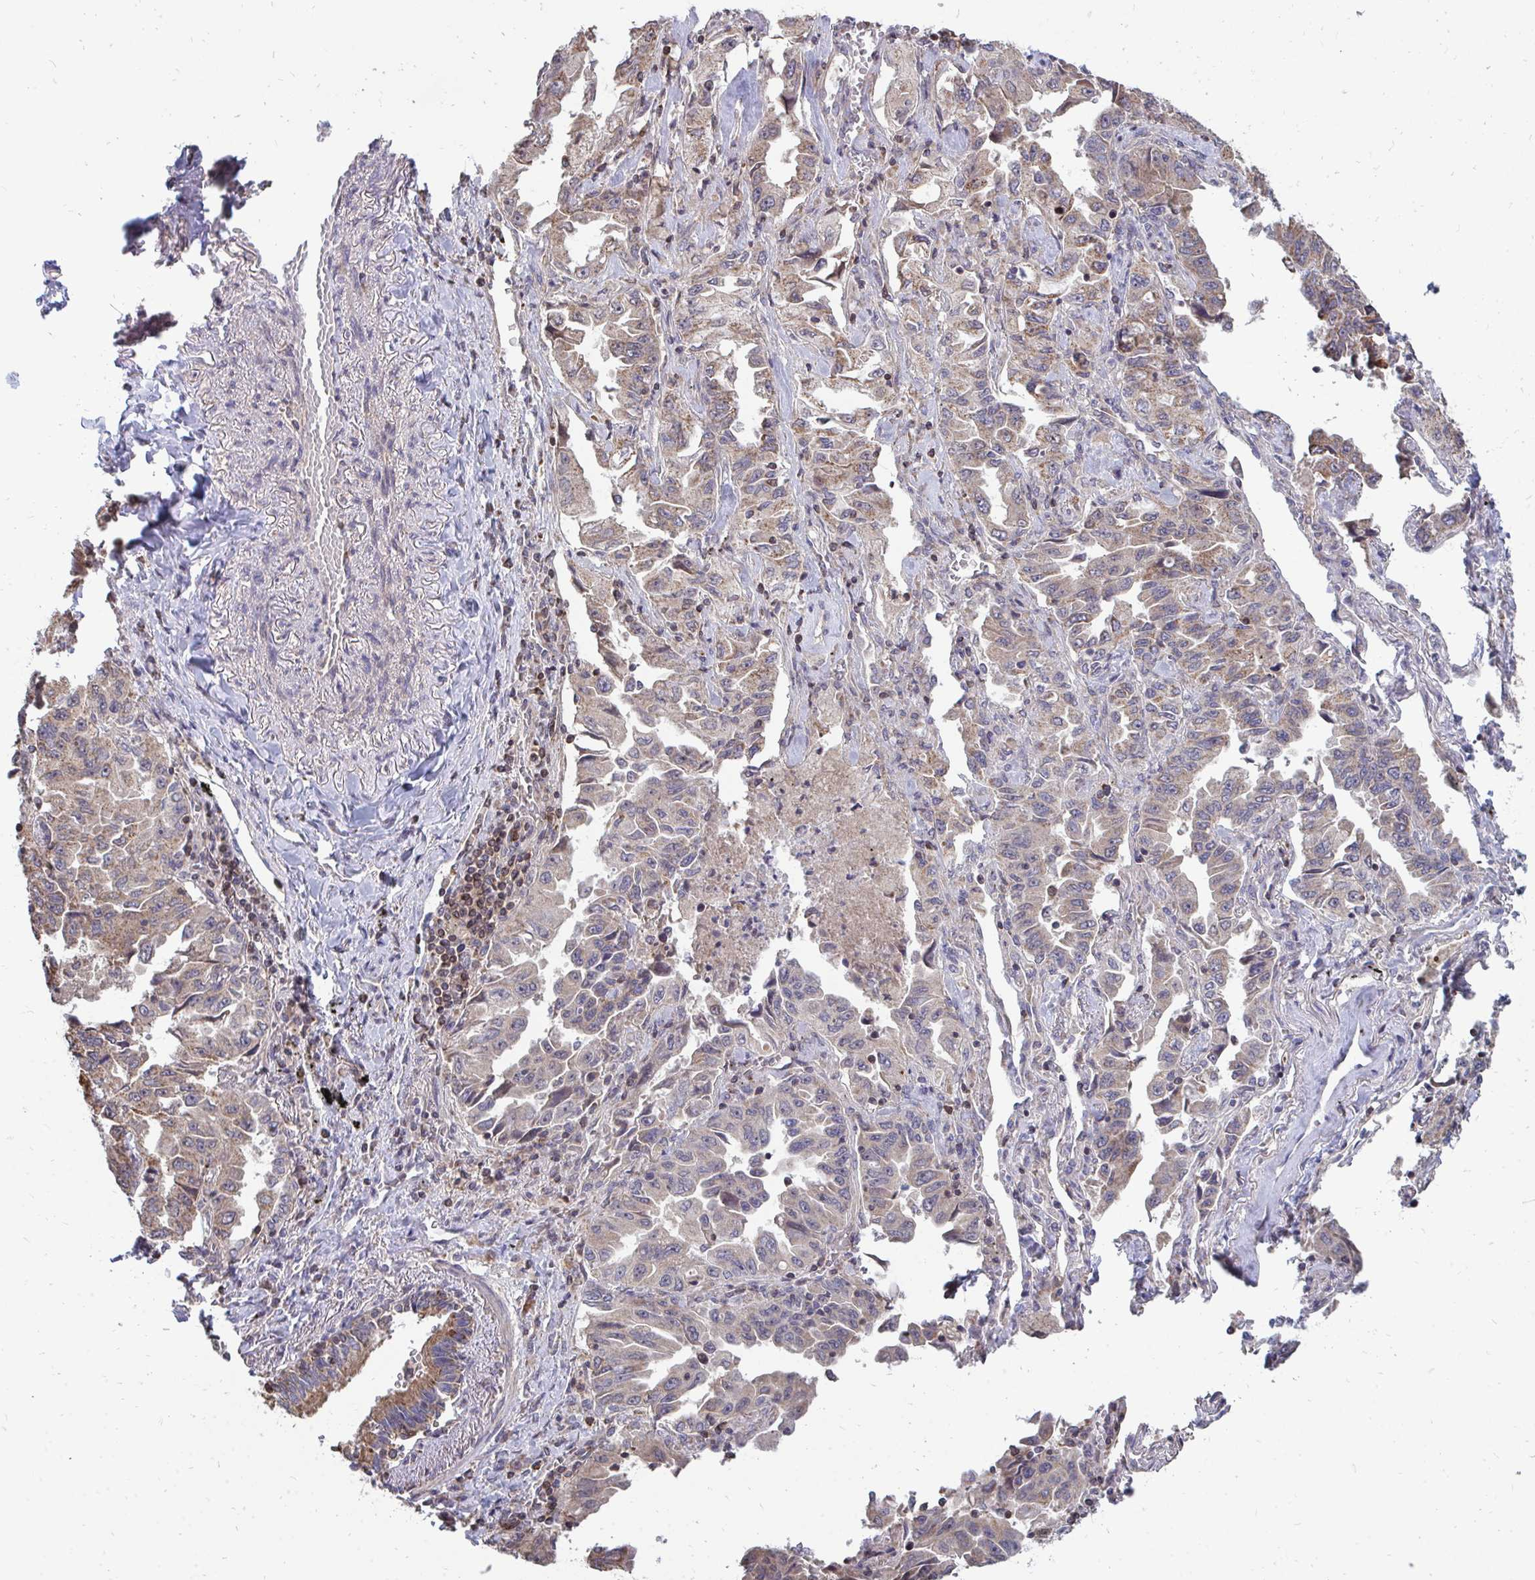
{"staining": {"intensity": "weak", "quantity": "<25%", "location": "cytoplasmic/membranous"}, "tissue": "lung cancer", "cell_type": "Tumor cells", "image_type": "cancer", "snomed": [{"axis": "morphology", "description": "Adenocarcinoma, NOS"}, {"axis": "topography", "description": "Lung"}], "caption": "The photomicrograph exhibits no staining of tumor cells in adenocarcinoma (lung).", "gene": "DNAJA2", "patient": {"sex": "female", "age": 51}}